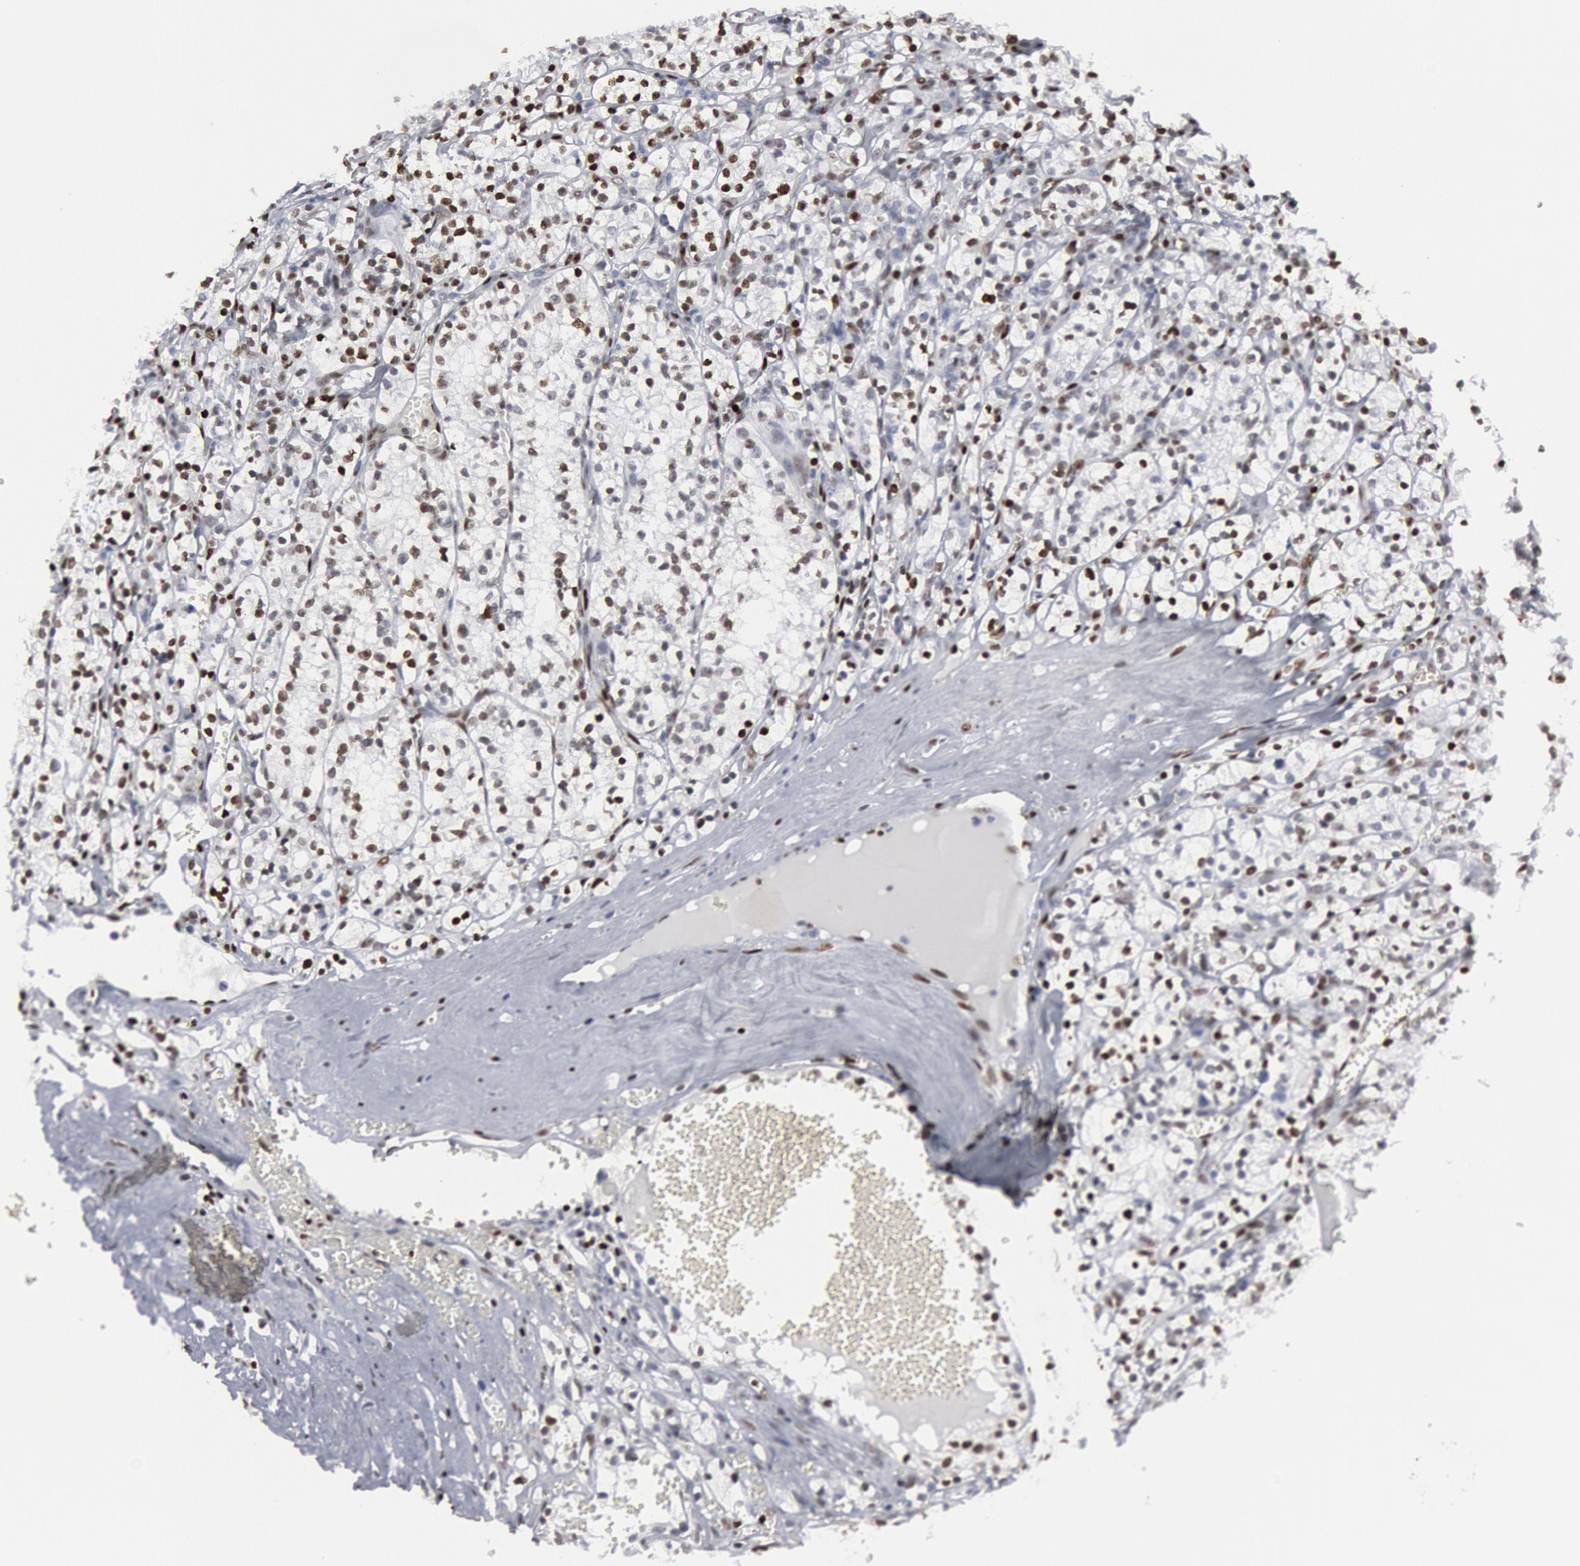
{"staining": {"intensity": "weak", "quantity": "<25%", "location": "nuclear"}, "tissue": "renal cancer", "cell_type": "Tumor cells", "image_type": "cancer", "snomed": [{"axis": "morphology", "description": "Adenocarcinoma, NOS"}, {"axis": "topography", "description": "Kidney"}], "caption": "Tumor cells show no significant staining in renal cancer.", "gene": "MECP2", "patient": {"sex": "male", "age": 61}}